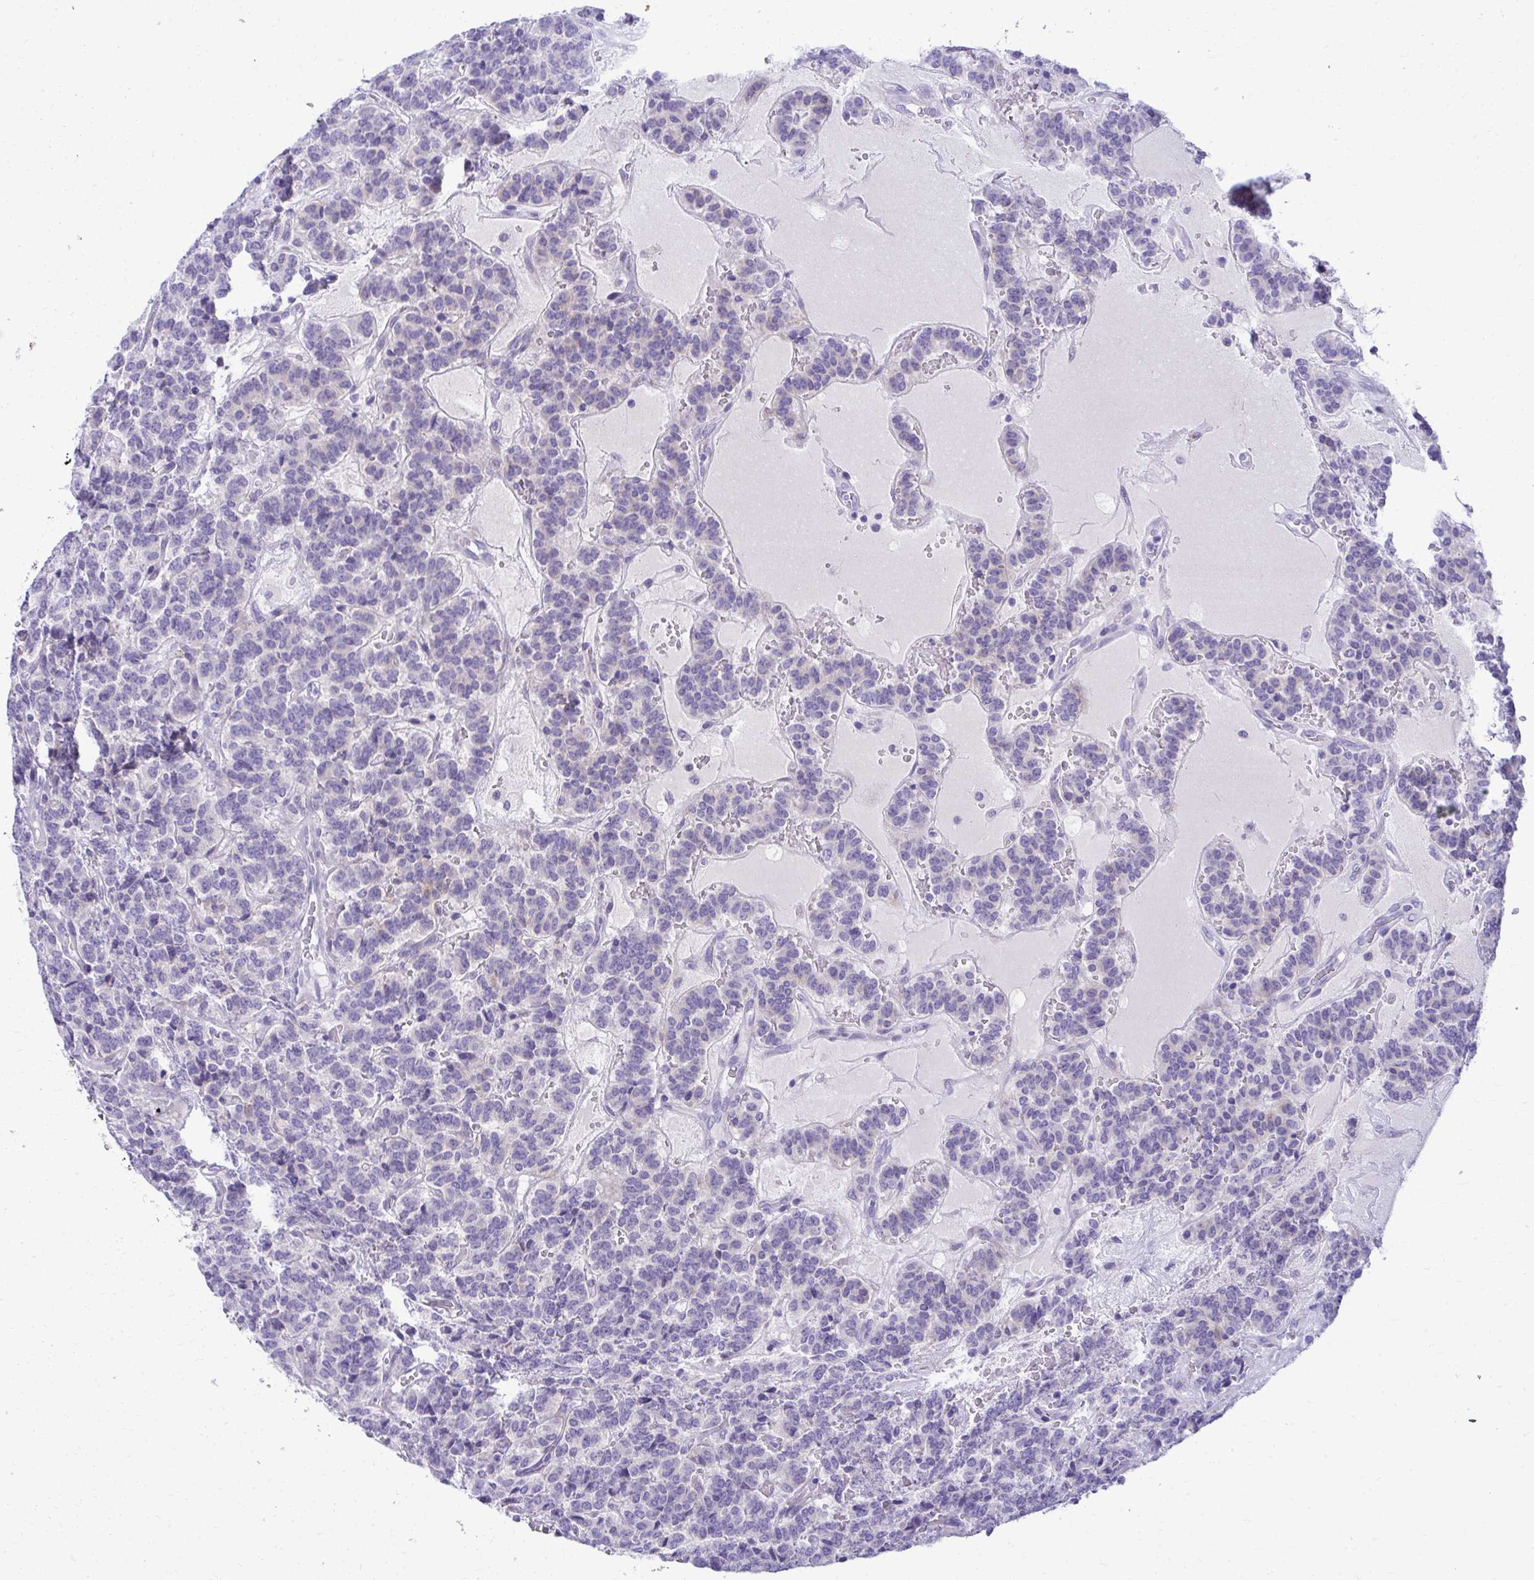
{"staining": {"intensity": "negative", "quantity": "none", "location": "none"}, "tissue": "carcinoid", "cell_type": "Tumor cells", "image_type": "cancer", "snomed": [{"axis": "morphology", "description": "Carcinoid, malignant, NOS"}, {"axis": "topography", "description": "Pancreas"}], "caption": "A photomicrograph of malignant carcinoid stained for a protein reveals no brown staining in tumor cells.", "gene": "AIG1", "patient": {"sex": "male", "age": 36}}